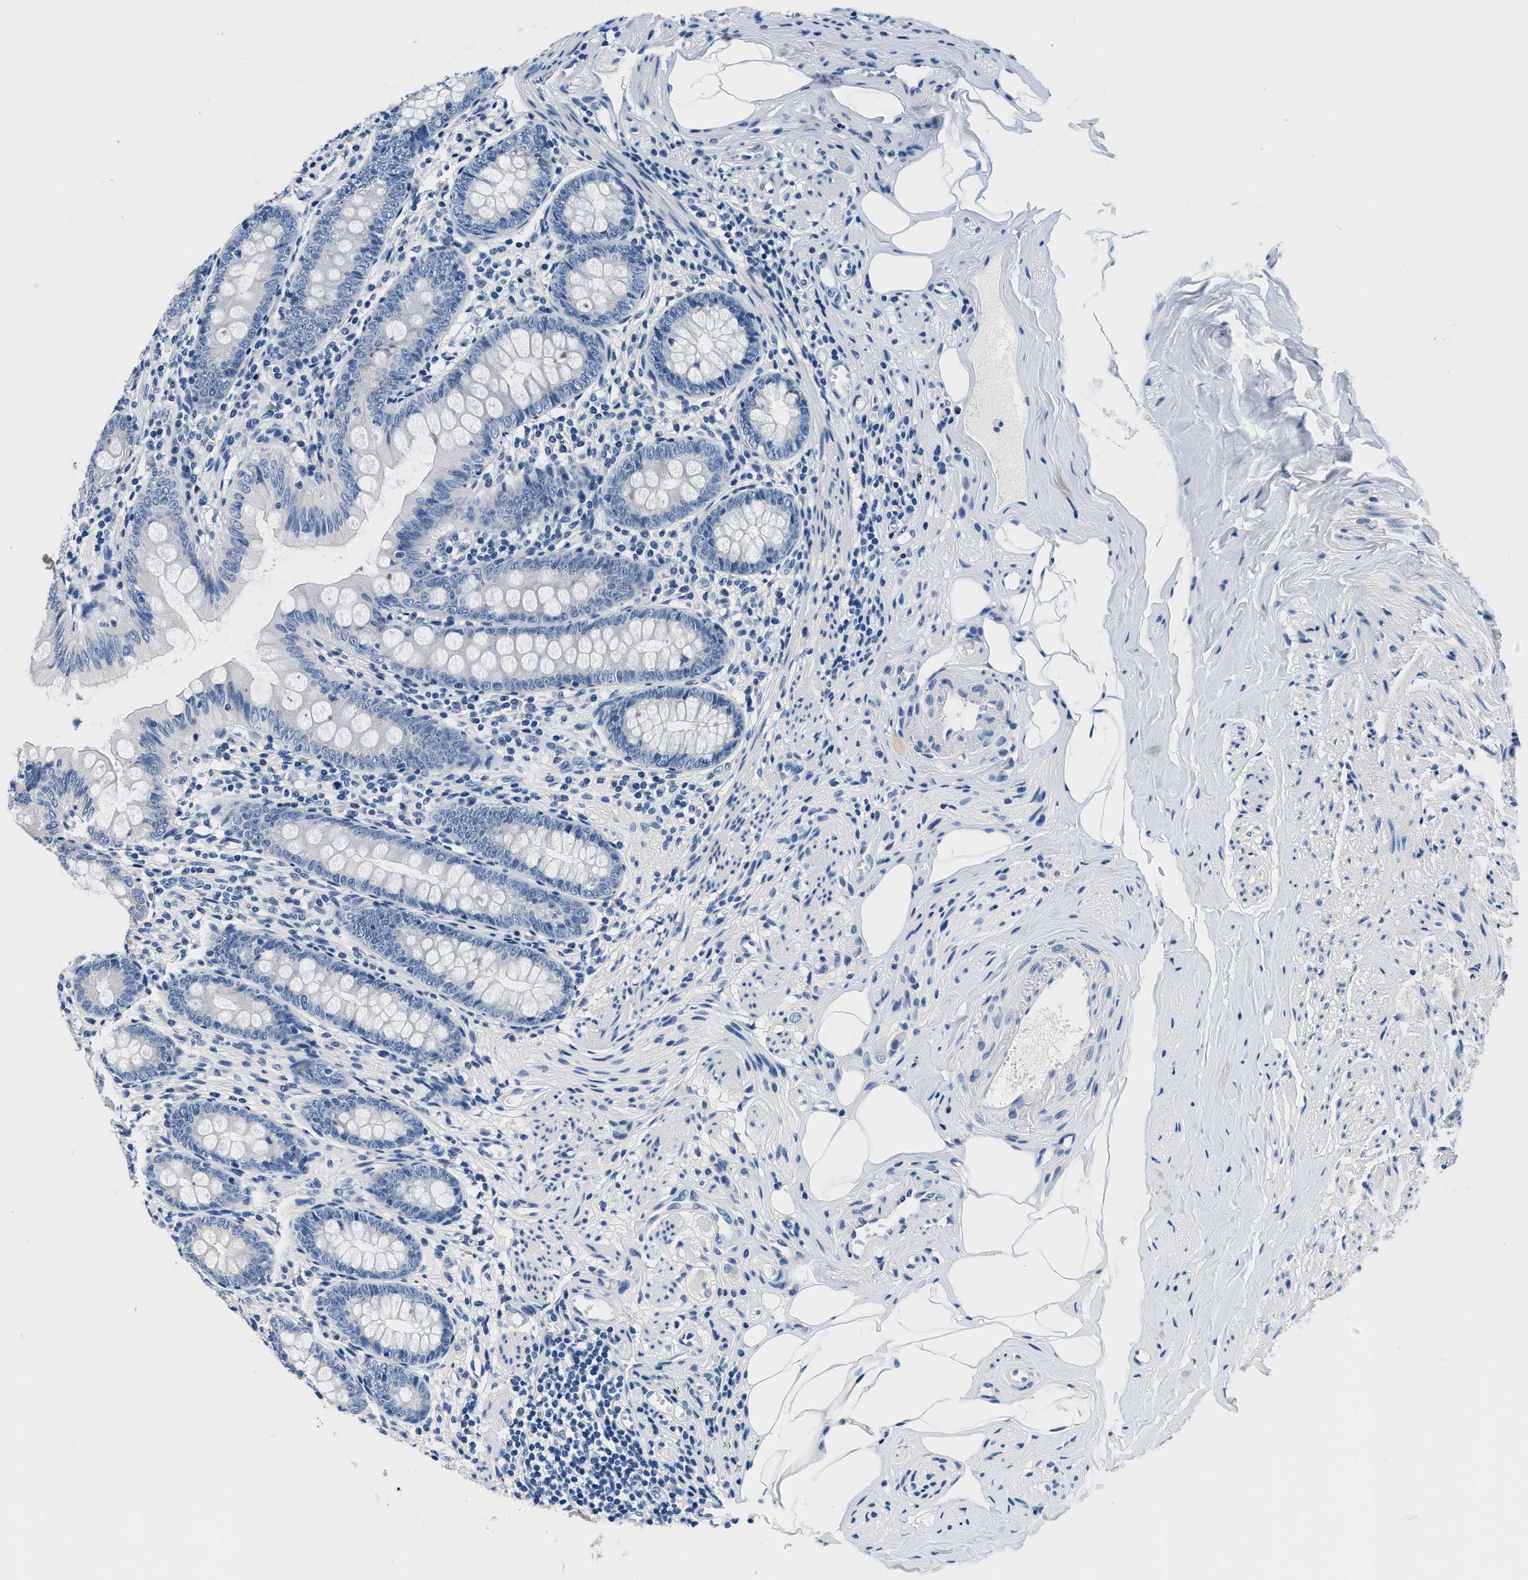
{"staining": {"intensity": "negative", "quantity": "none", "location": "none"}, "tissue": "appendix", "cell_type": "Glandular cells", "image_type": "normal", "snomed": [{"axis": "morphology", "description": "Normal tissue, NOS"}, {"axis": "topography", "description": "Appendix"}], "caption": "Appendix stained for a protein using immunohistochemistry displays no positivity glandular cells.", "gene": "GSTM3", "patient": {"sex": "female", "age": 77}}